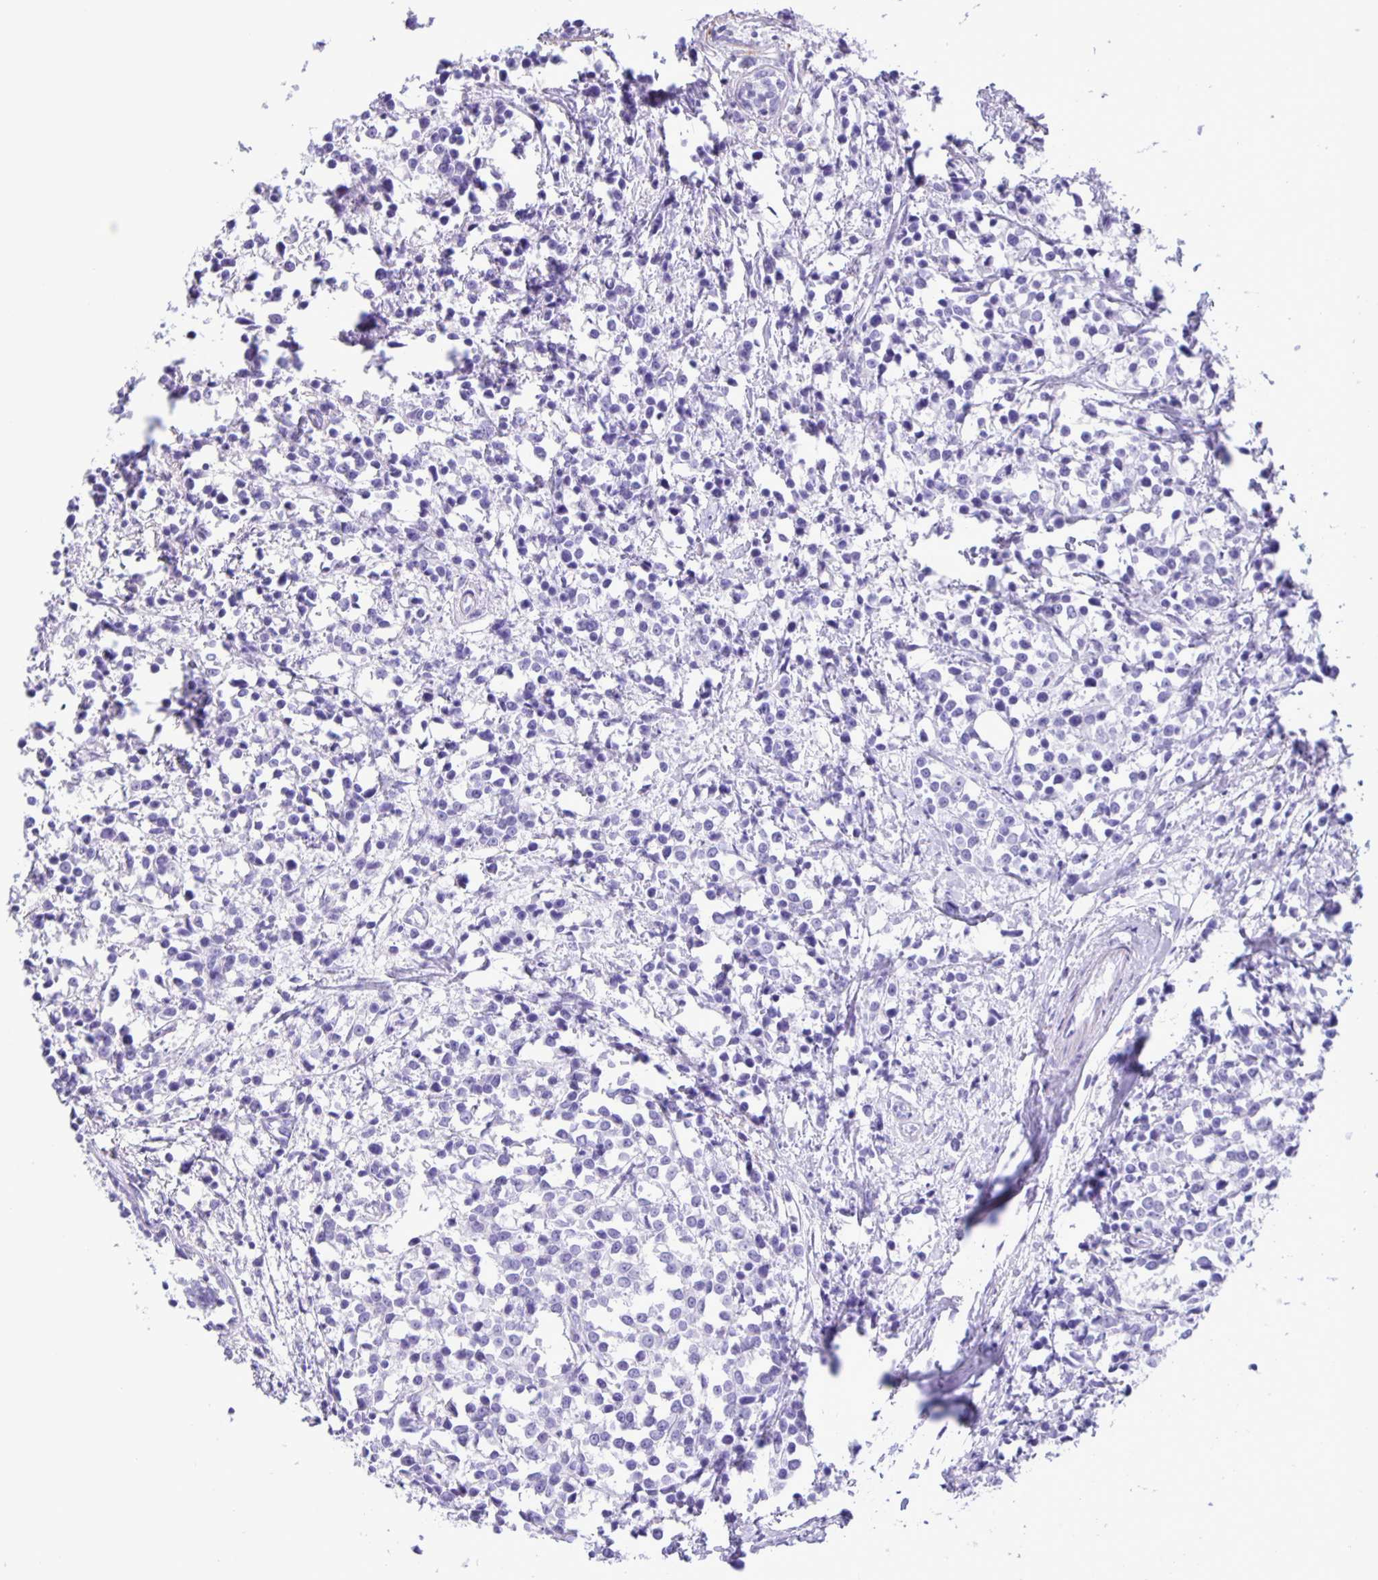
{"staining": {"intensity": "negative", "quantity": "none", "location": "none"}, "tissue": "breast cancer", "cell_type": "Tumor cells", "image_type": "cancer", "snomed": [{"axis": "morphology", "description": "Duct carcinoma"}, {"axis": "topography", "description": "Breast"}], "caption": "Immunohistochemistry of human breast cancer exhibits no positivity in tumor cells. Nuclei are stained in blue.", "gene": "ADCK1", "patient": {"sex": "female", "age": 80}}